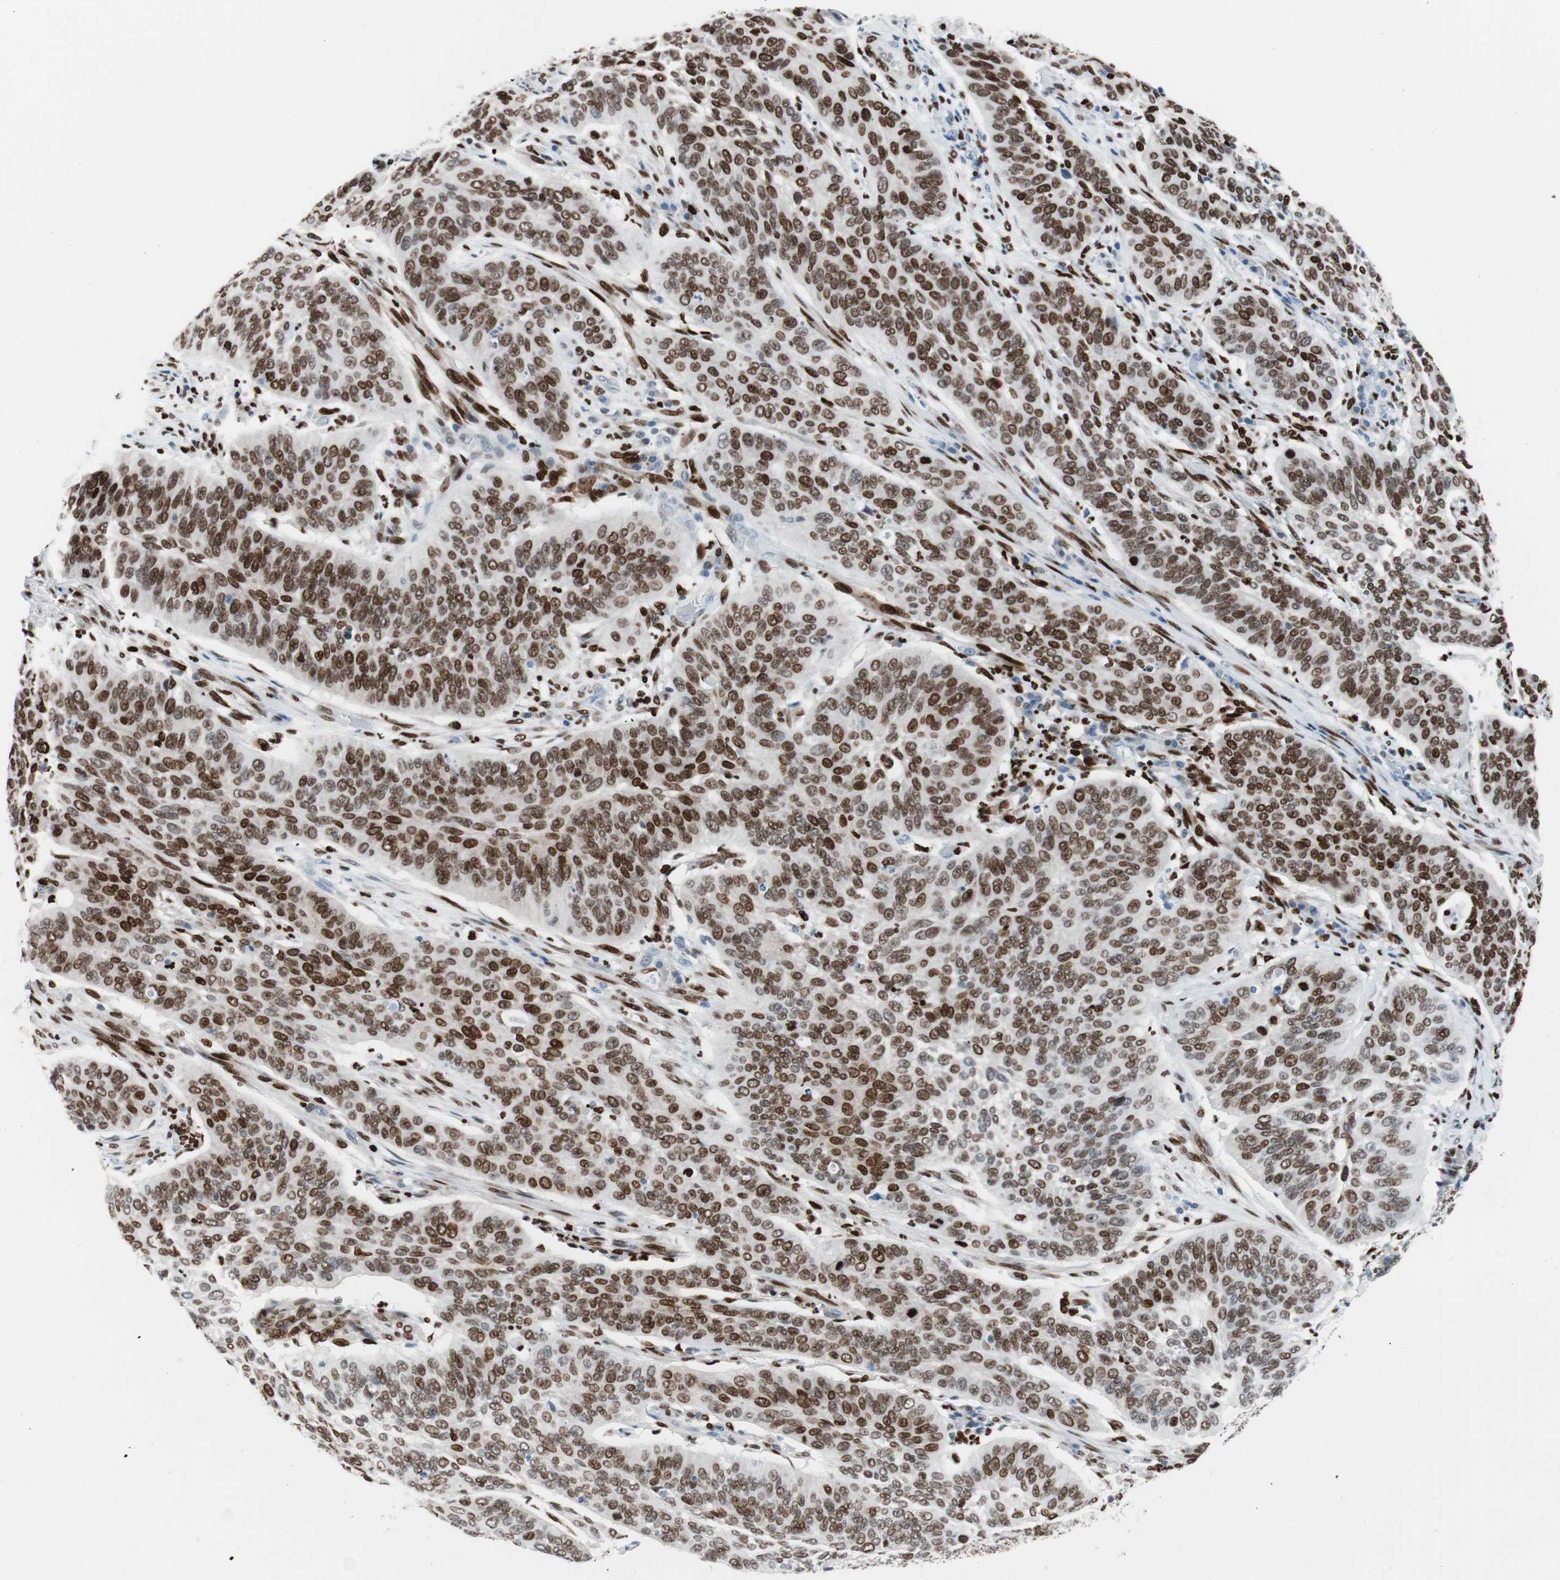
{"staining": {"intensity": "moderate", "quantity": ">75%", "location": "nuclear"}, "tissue": "cervical cancer", "cell_type": "Tumor cells", "image_type": "cancer", "snomed": [{"axis": "morphology", "description": "Squamous cell carcinoma, NOS"}, {"axis": "topography", "description": "Cervix"}], "caption": "Immunohistochemical staining of human squamous cell carcinoma (cervical) exhibits medium levels of moderate nuclear positivity in approximately >75% of tumor cells.", "gene": "CEBPB", "patient": {"sex": "female", "age": 39}}